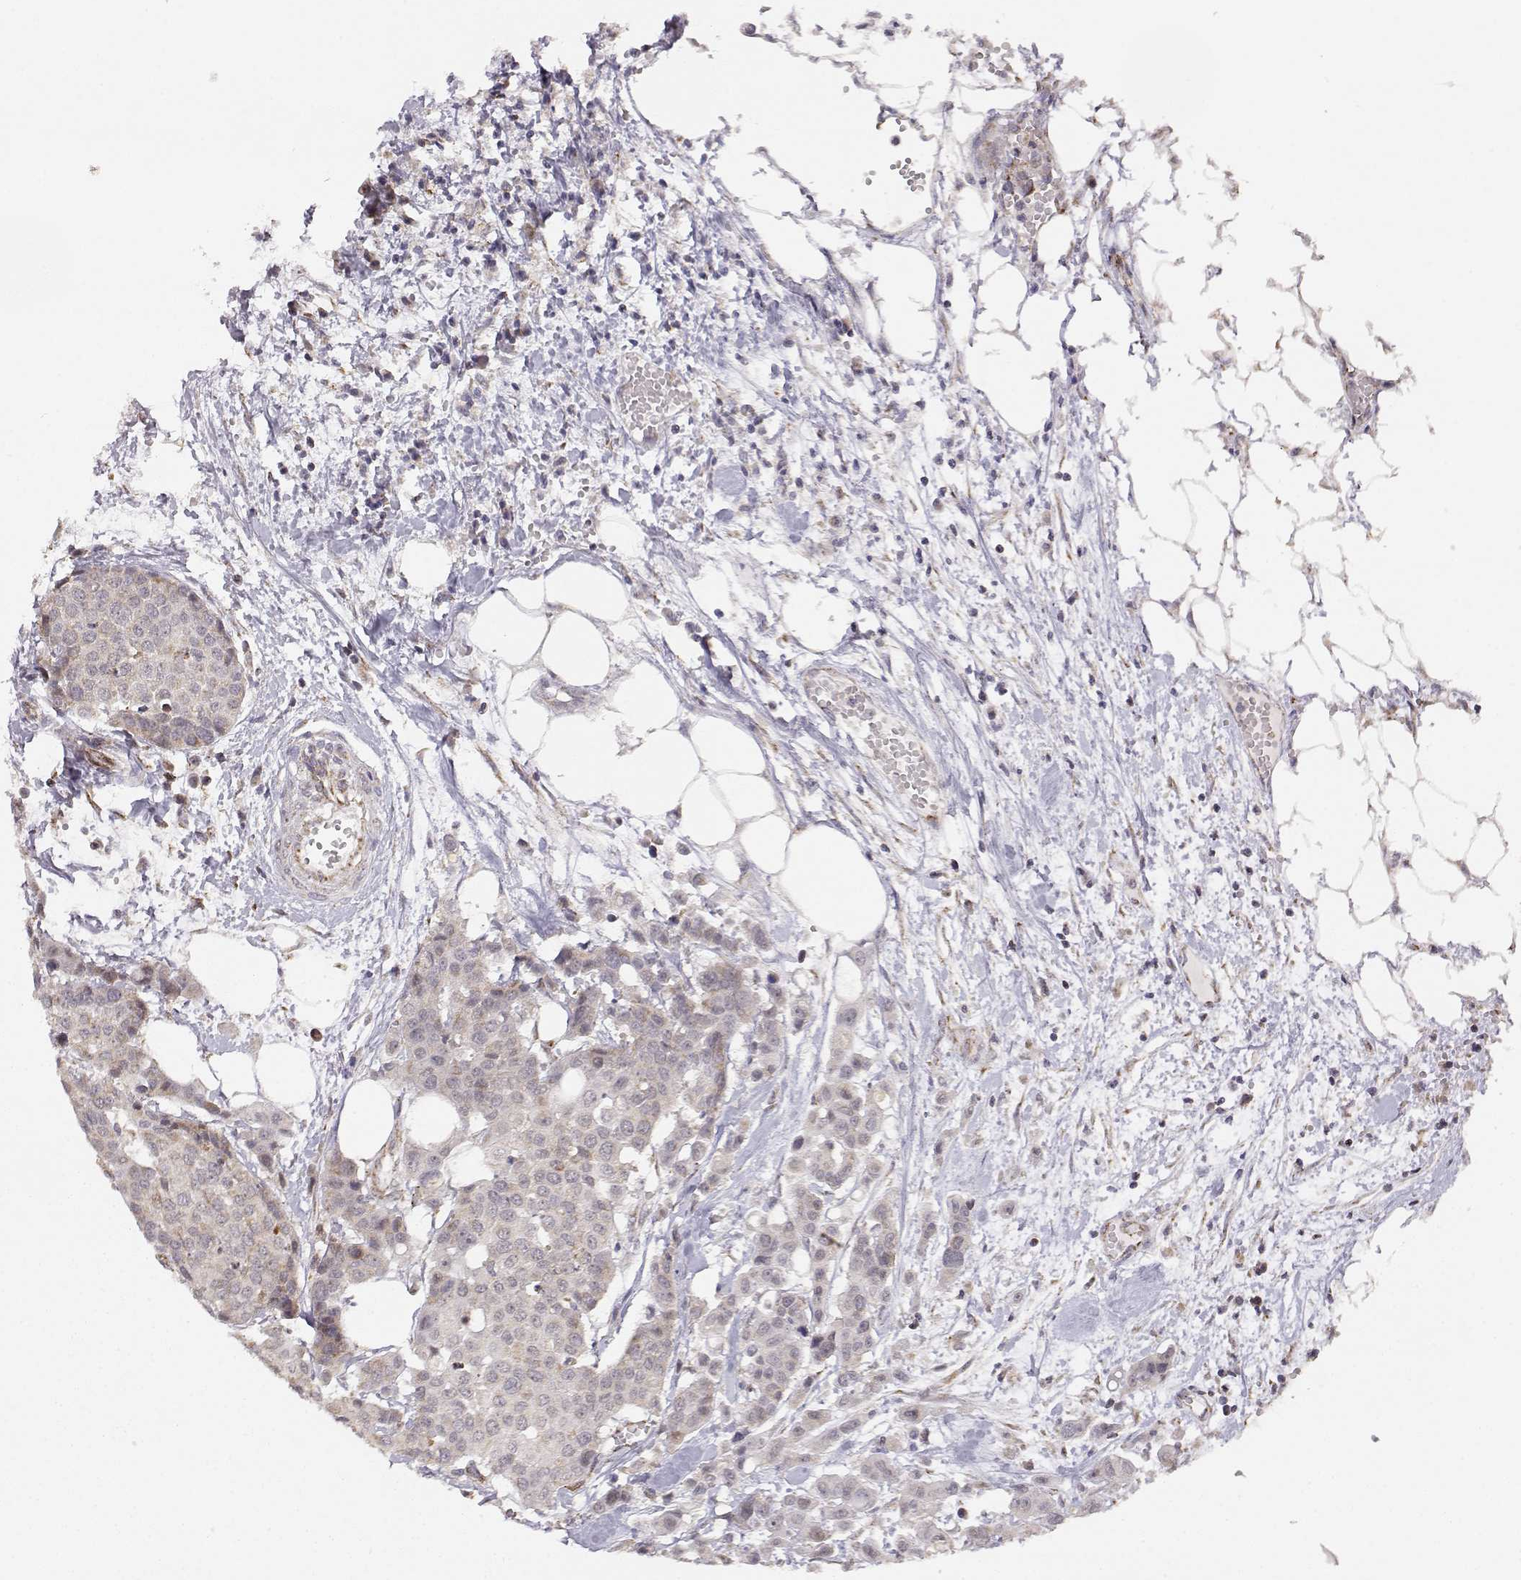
{"staining": {"intensity": "weak", "quantity": ">75%", "location": "cytoplasmic/membranous"}, "tissue": "carcinoid", "cell_type": "Tumor cells", "image_type": "cancer", "snomed": [{"axis": "morphology", "description": "Carcinoid, malignant, NOS"}, {"axis": "topography", "description": "Colon"}], "caption": "A brown stain shows weak cytoplasmic/membranous positivity of a protein in human carcinoid tumor cells. The staining was performed using DAB (3,3'-diaminobenzidine), with brown indicating positive protein expression. Nuclei are stained blue with hematoxylin.", "gene": "EXOG", "patient": {"sex": "male", "age": 81}}